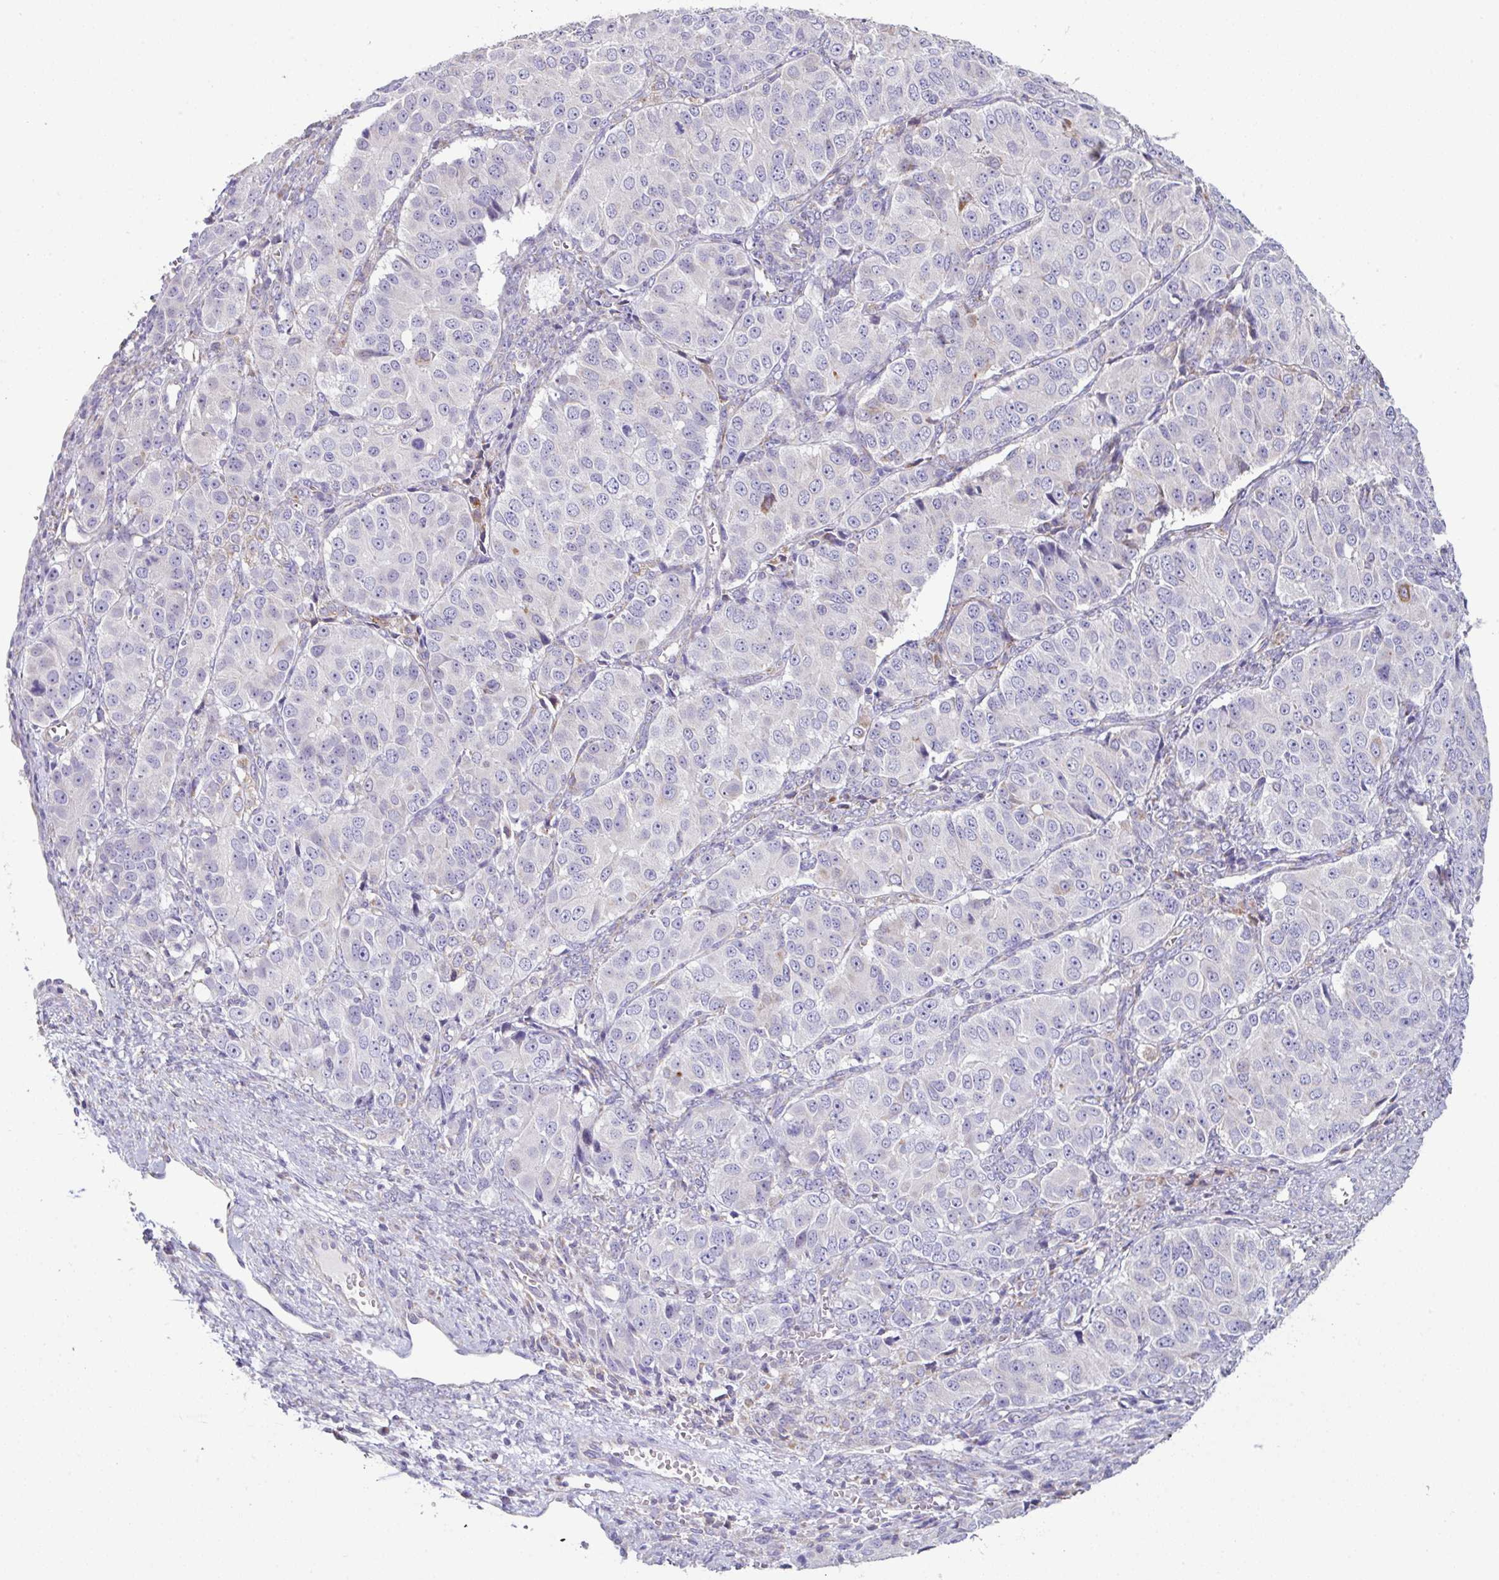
{"staining": {"intensity": "negative", "quantity": "none", "location": "none"}, "tissue": "ovarian cancer", "cell_type": "Tumor cells", "image_type": "cancer", "snomed": [{"axis": "morphology", "description": "Carcinoma, endometroid"}, {"axis": "topography", "description": "Ovary"}], "caption": "The micrograph displays no staining of tumor cells in ovarian endometroid carcinoma. (DAB (3,3'-diaminobenzidine) IHC, high magnification).", "gene": "DOK7", "patient": {"sex": "female", "age": 51}}